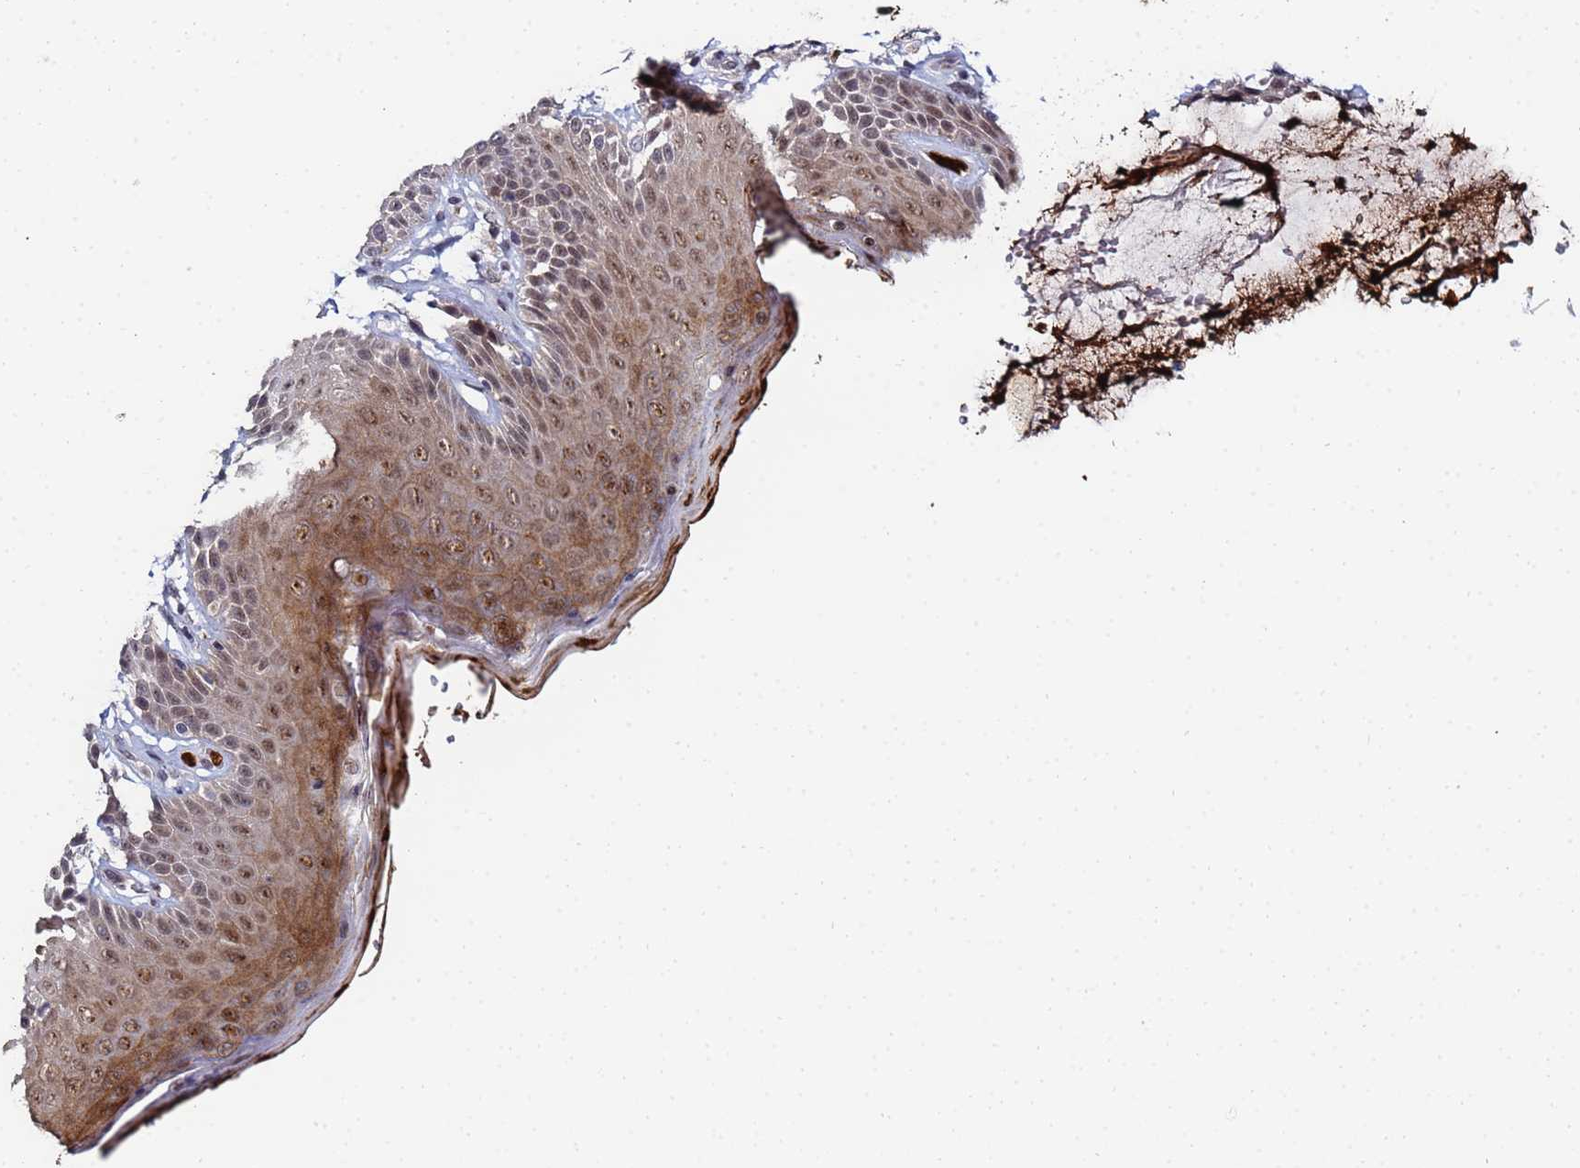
{"staining": {"intensity": "strong", "quantity": "<25%", "location": "cytoplasmic/membranous,nuclear"}, "tissue": "skin", "cell_type": "Epidermal cells", "image_type": "normal", "snomed": [{"axis": "morphology", "description": "Normal tissue, NOS"}, {"axis": "topography", "description": "Anal"}], "caption": "Immunohistochemistry histopathology image of benign skin stained for a protein (brown), which demonstrates medium levels of strong cytoplasmic/membranous,nuclear staining in about <25% of epidermal cells.", "gene": "MTCL1", "patient": {"sex": "female", "age": 89}}